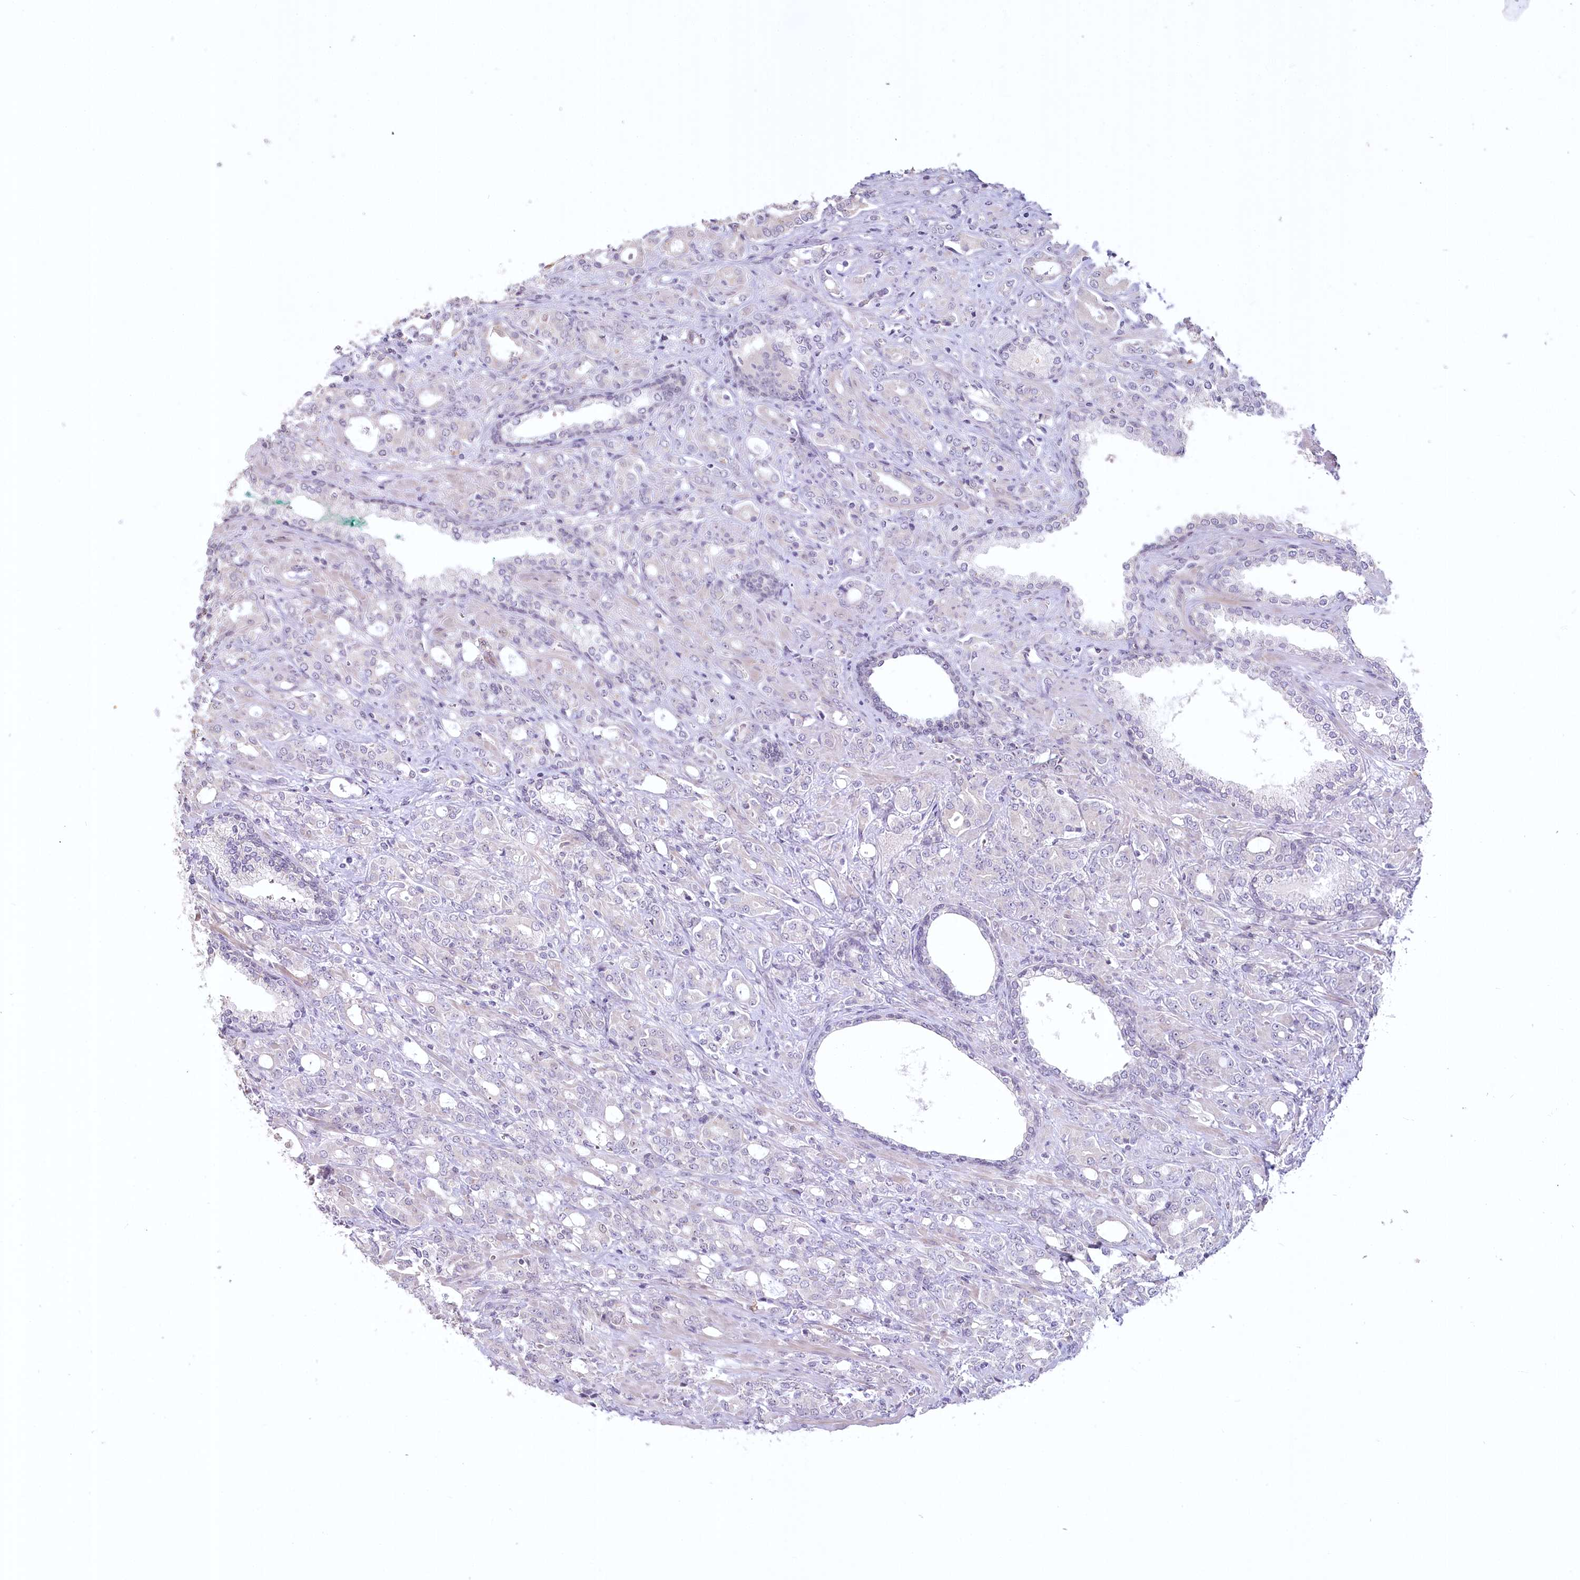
{"staining": {"intensity": "negative", "quantity": "none", "location": "none"}, "tissue": "prostate cancer", "cell_type": "Tumor cells", "image_type": "cancer", "snomed": [{"axis": "morphology", "description": "Adenocarcinoma, High grade"}, {"axis": "topography", "description": "Prostate"}], "caption": "High power microscopy micrograph of an IHC histopathology image of adenocarcinoma (high-grade) (prostate), revealing no significant positivity in tumor cells.", "gene": "USP11", "patient": {"sex": "male", "age": 72}}